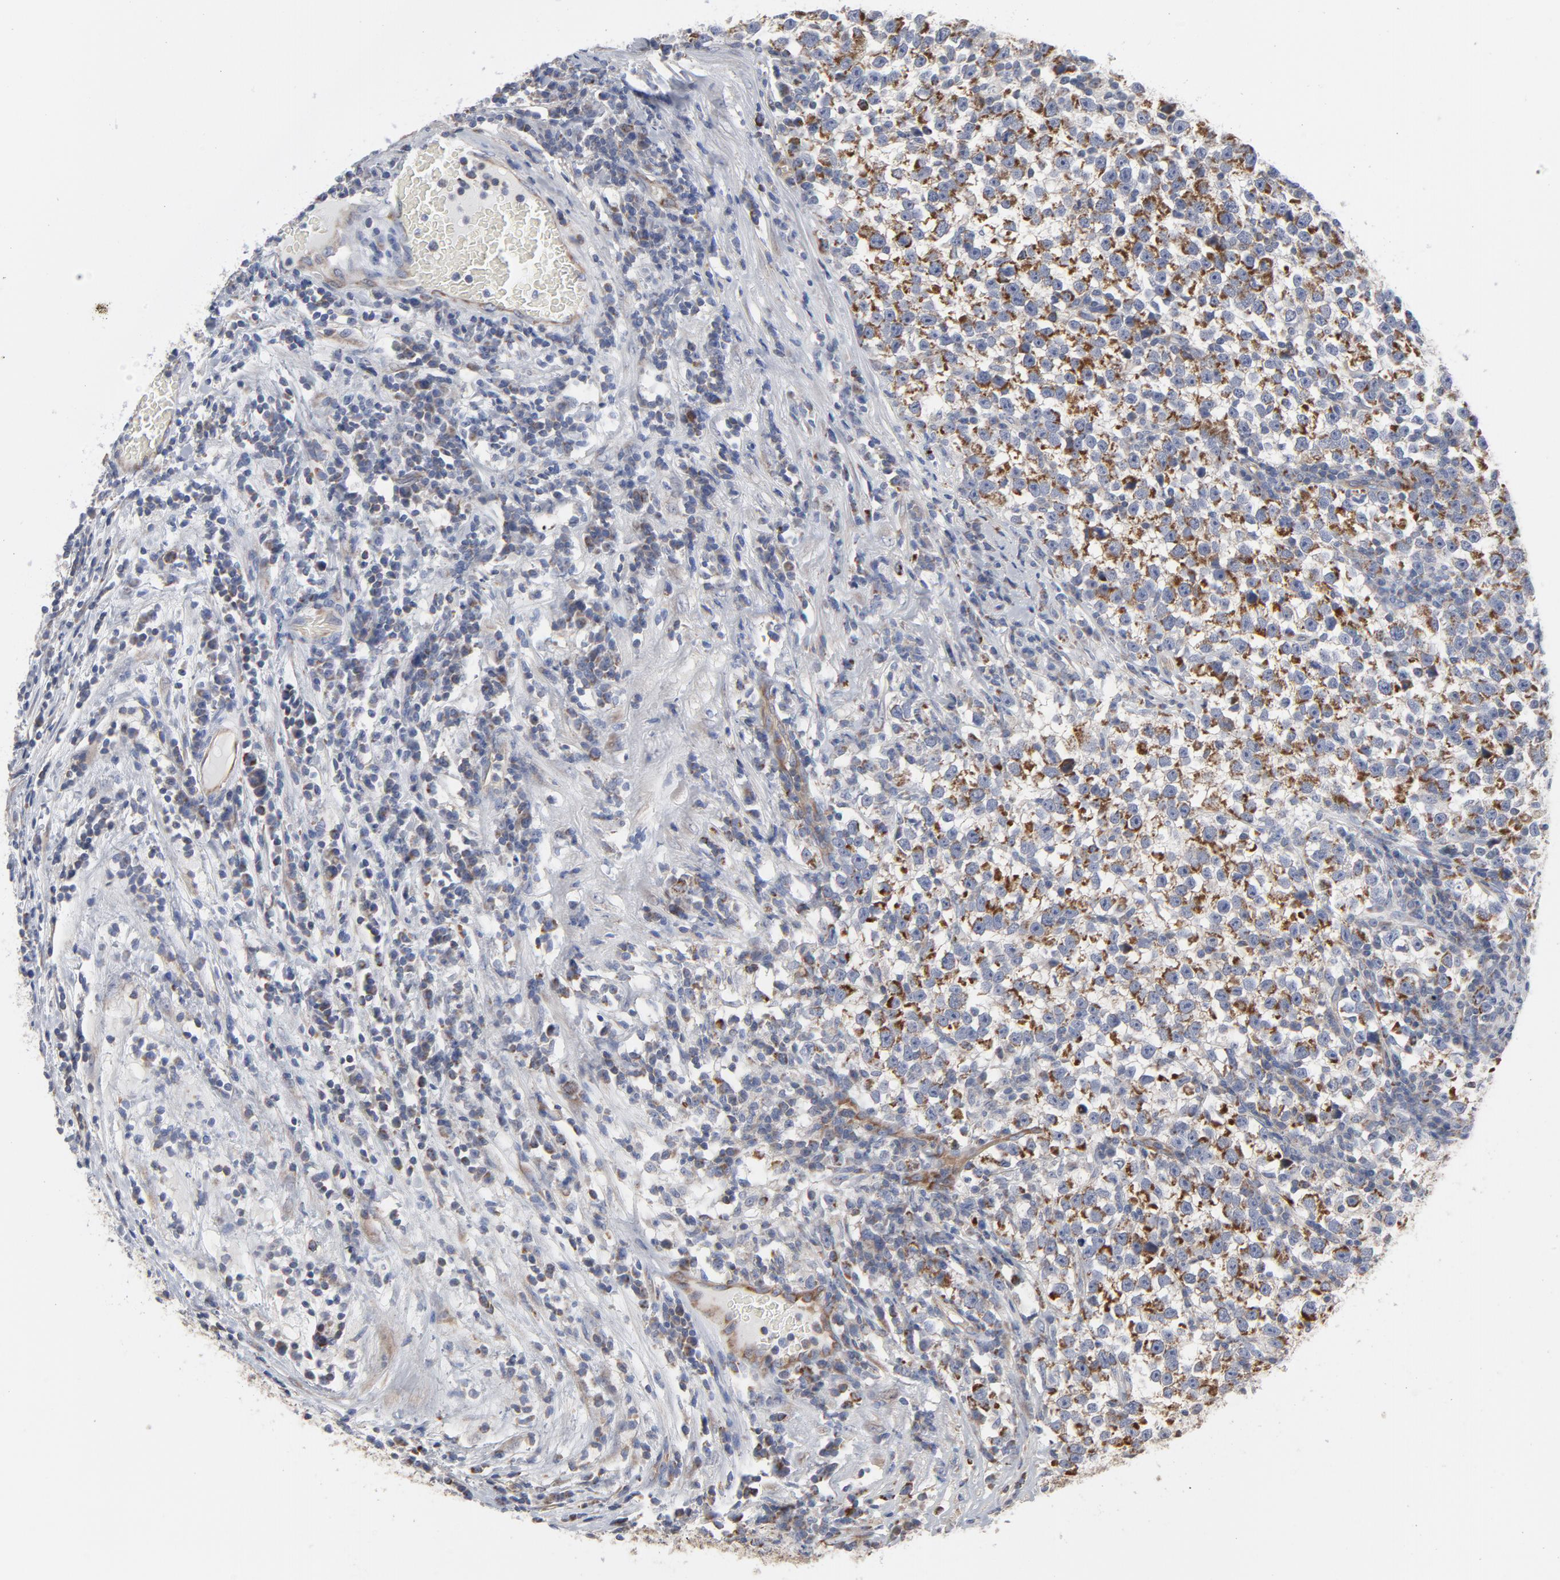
{"staining": {"intensity": "moderate", "quantity": ">75%", "location": "cytoplasmic/membranous"}, "tissue": "testis cancer", "cell_type": "Tumor cells", "image_type": "cancer", "snomed": [{"axis": "morphology", "description": "Seminoma, NOS"}, {"axis": "topography", "description": "Testis"}], "caption": "A micrograph showing moderate cytoplasmic/membranous positivity in approximately >75% of tumor cells in testis seminoma, as visualized by brown immunohistochemical staining.", "gene": "OXA1L", "patient": {"sex": "male", "age": 43}}